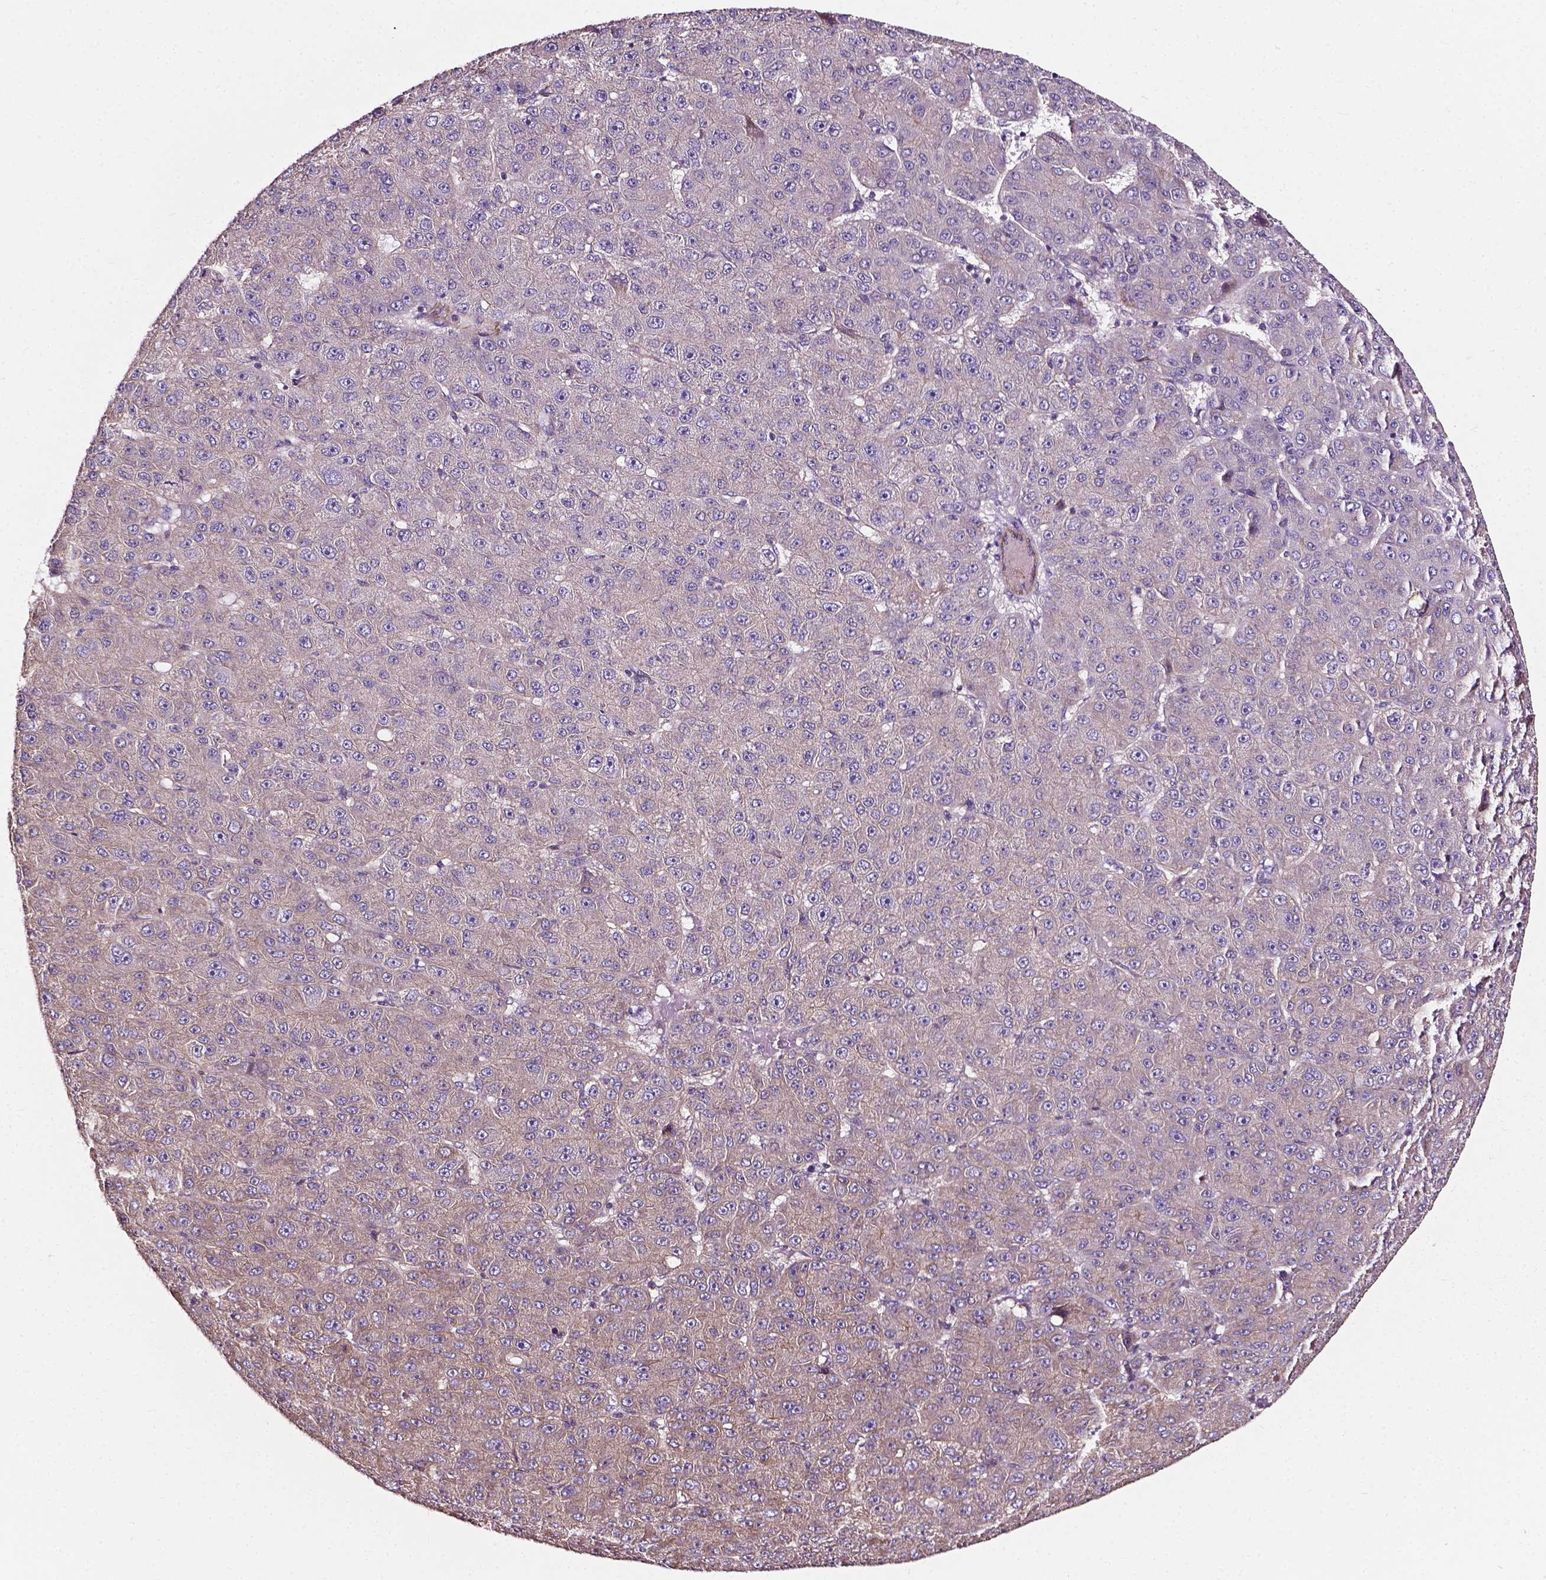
{"staining": {"intensity": "weak", "quantity": "<25%", "location": "cytoplasmic/membranous"}, "tissue": "liver cancer", "cell_type": "Tumor cells", "image_type": "cancer", "snomed": [{"axis": "morphology", "description": "Carcinoma, Hepatocellular, NOS"}, {"axis": "topography", "description": "Liver"}], "caption": "Liver cancer was stained to show a protein in brown. There is no significant staining in tumor cells.", "gene": "ATG16L1", "patient": {"sex": "male", "age": 67}}